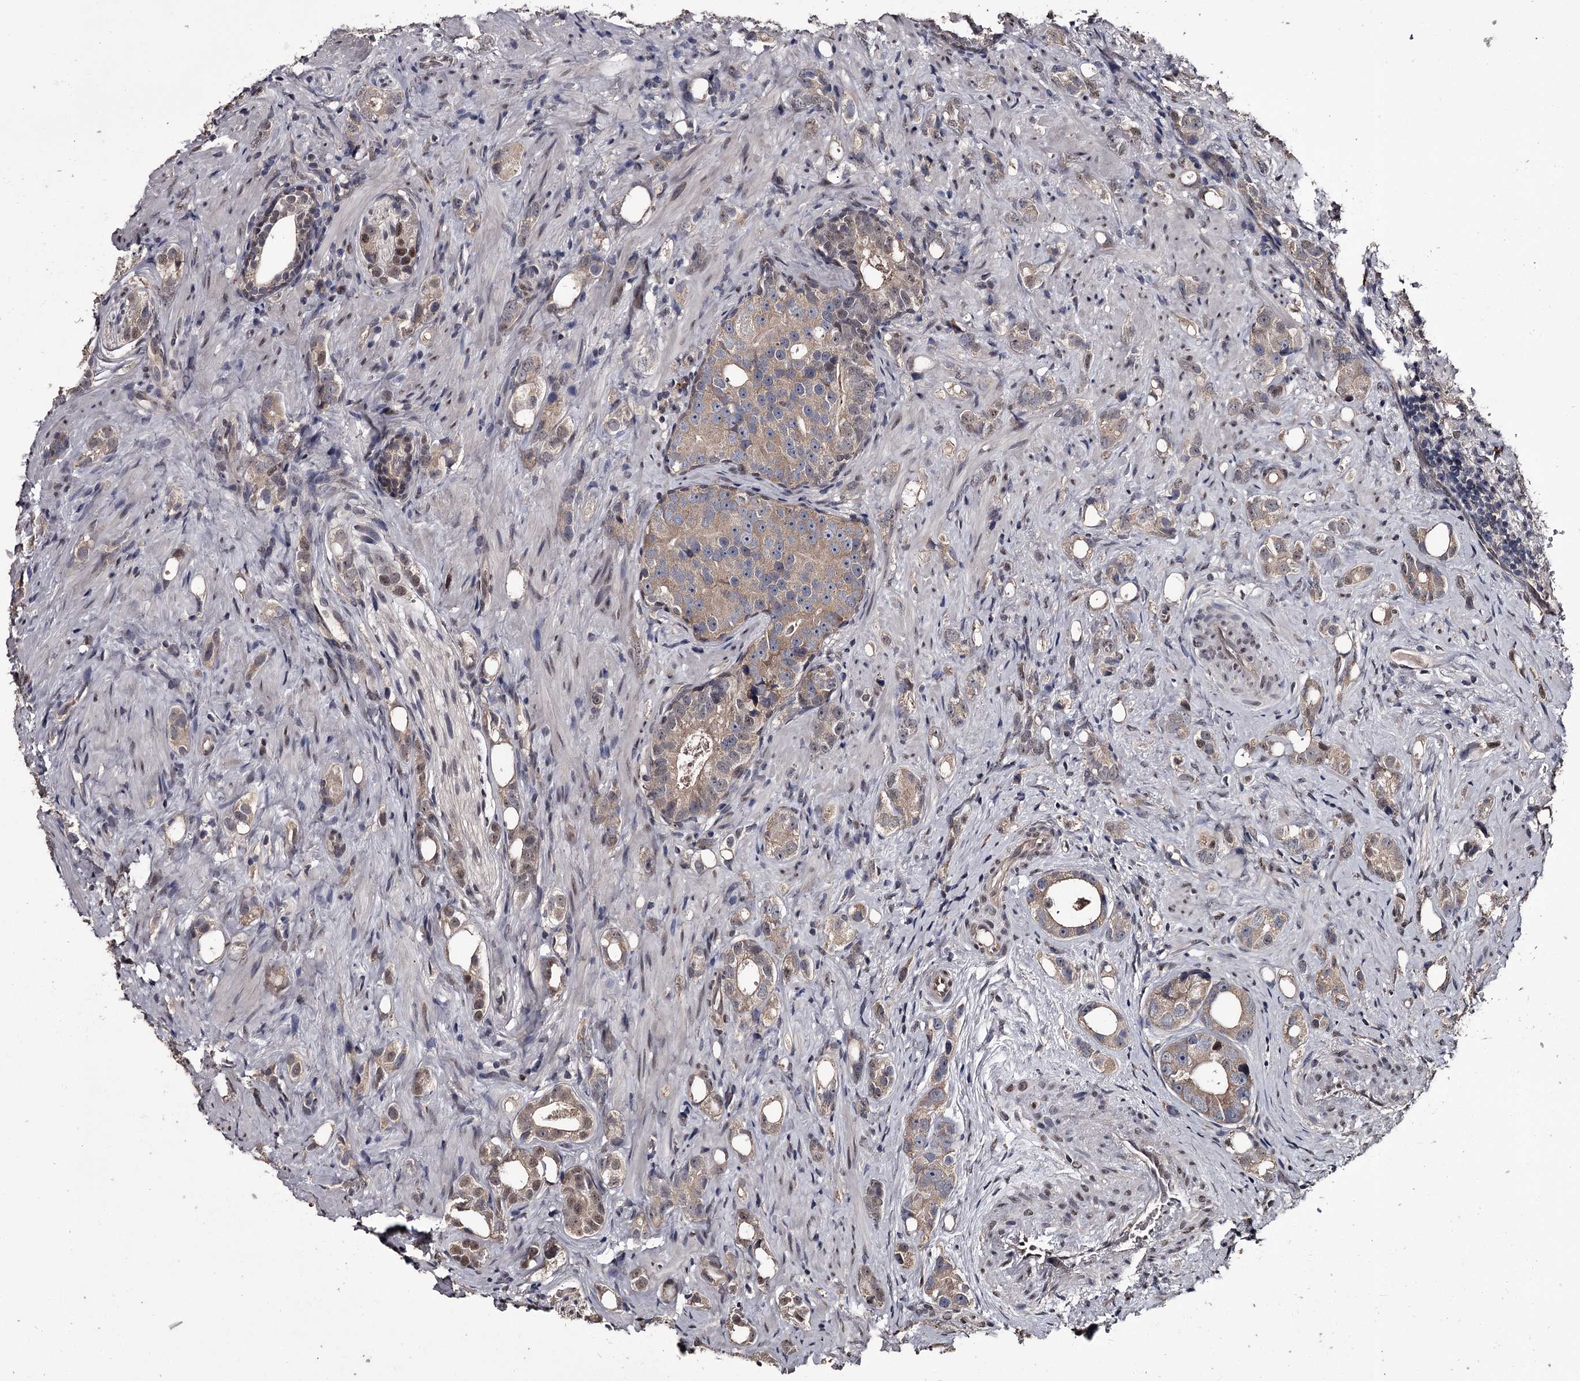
{"staining": {"intensity": "weak", "quantity": ">75%", "location": "cytoplasmic/membranous,nuclear"}, "tissue": "prostate cancer", "cell_type": "Tumor cells", "image_type": "cancer", "snomed": [{"axis": "morphology", "description": "Adenocarcinoma, High grade"}, {"axis": "topography", "description": "Prostate"}], "caption": "Prostate cancer (adenocarcinoma (high-grade)) stained for a protein exhibits weak cytoplasmic/membranous and nuclear positivity in tumor cells. (IHC, brightfield microscopy, high magnification).", "gene": "PRPF40B", "patient": {"sex": "male", "age": 63}}